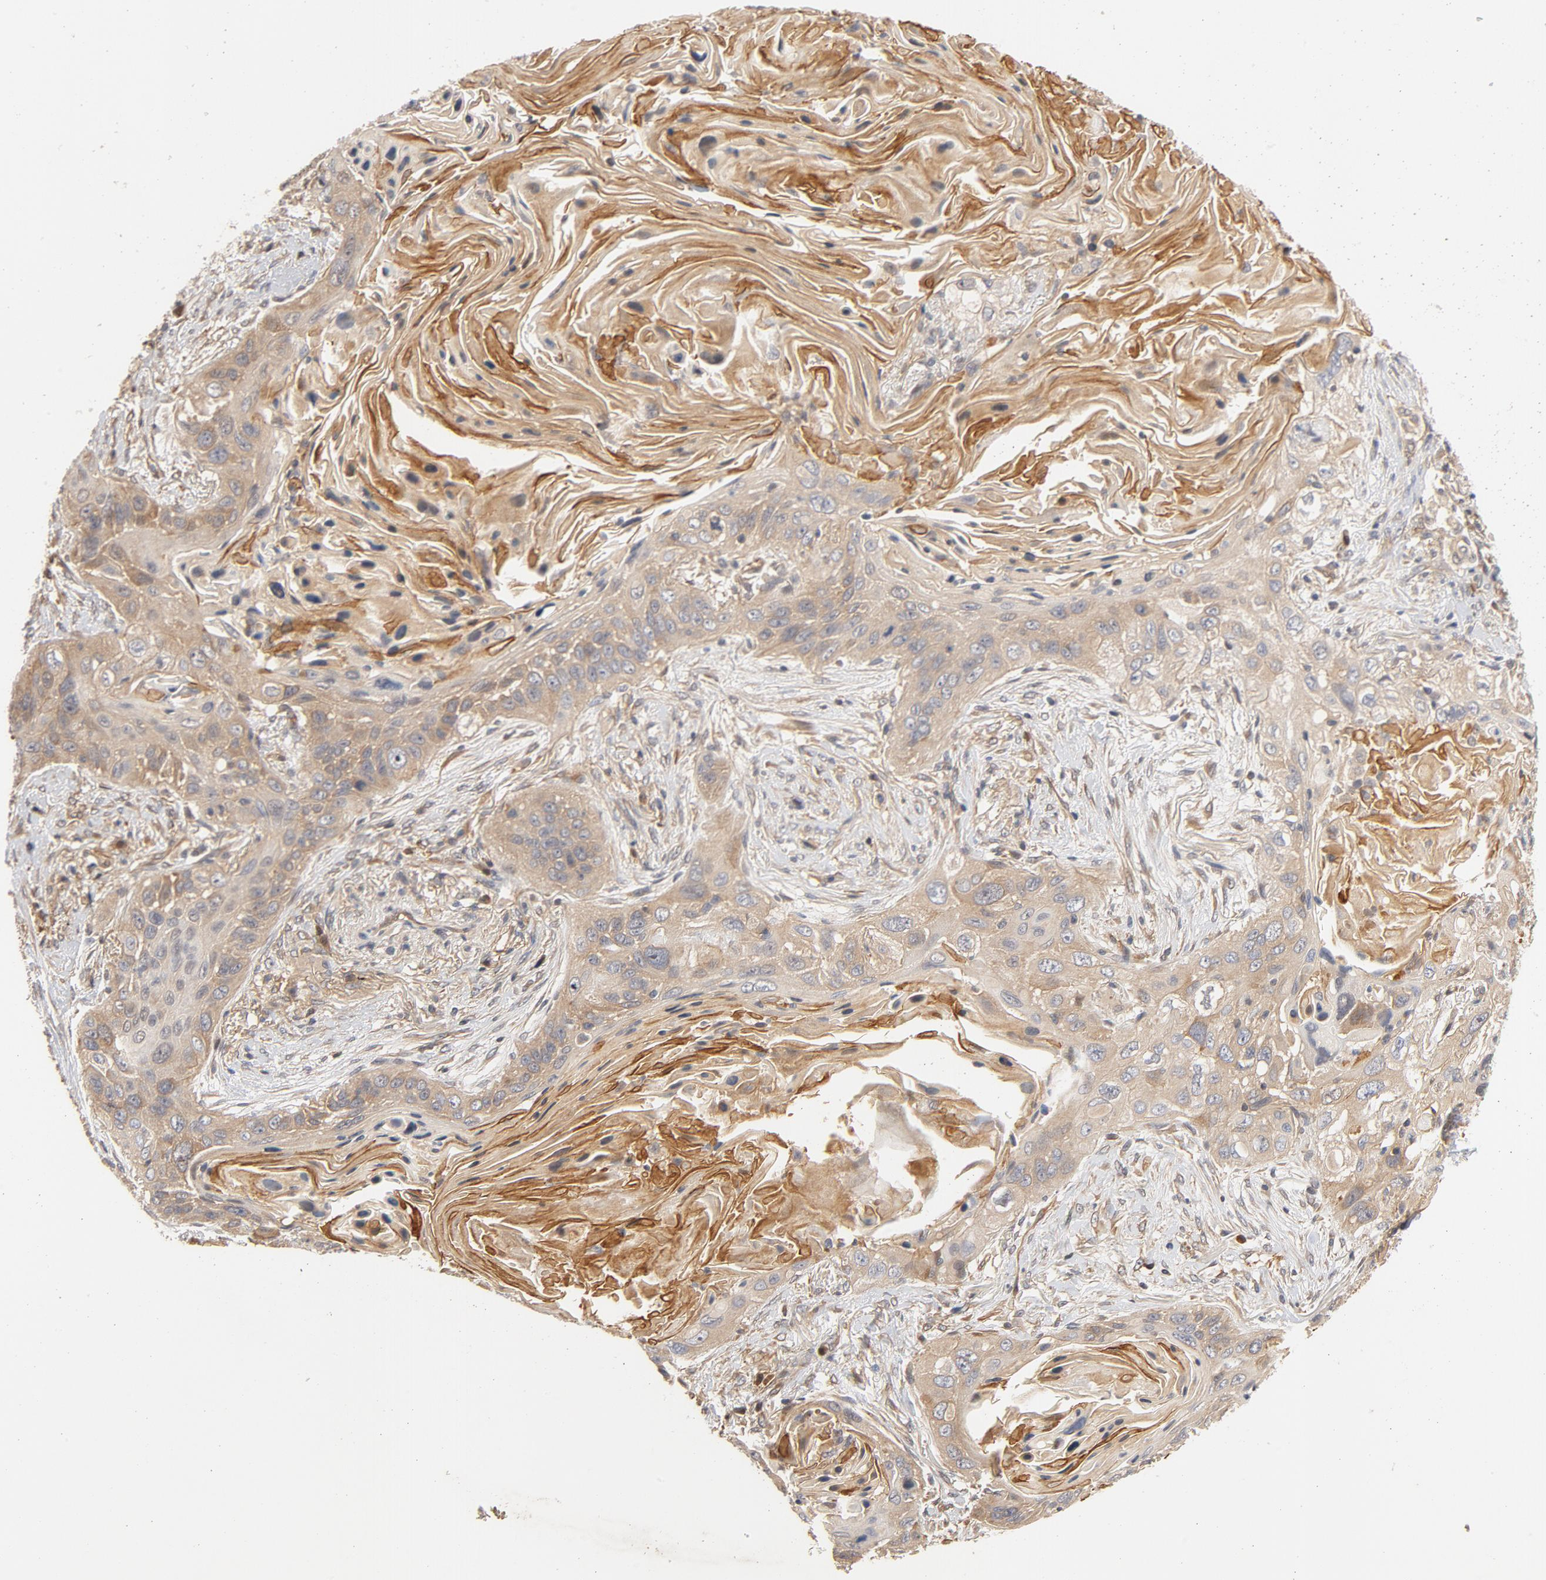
{"staining": {"intensity": "negative", "quantity": "none", "location": "none"}, "tissue": "lung cancer", "cell_type": "Tumor cells", "image_type": "cancer", "snomed": [{"axis": "morphology", "description": "Squamous cell carcinoma, NOS"}, {"axis": "topography", "description": "Lung"}], "caption": "The IHC photomicrograph has no significant staining in tumor cells of lung squamous cell carcinoma tissue.", "gene": "PITPNM2", "patient": {"sex": "female", "age": 67}}